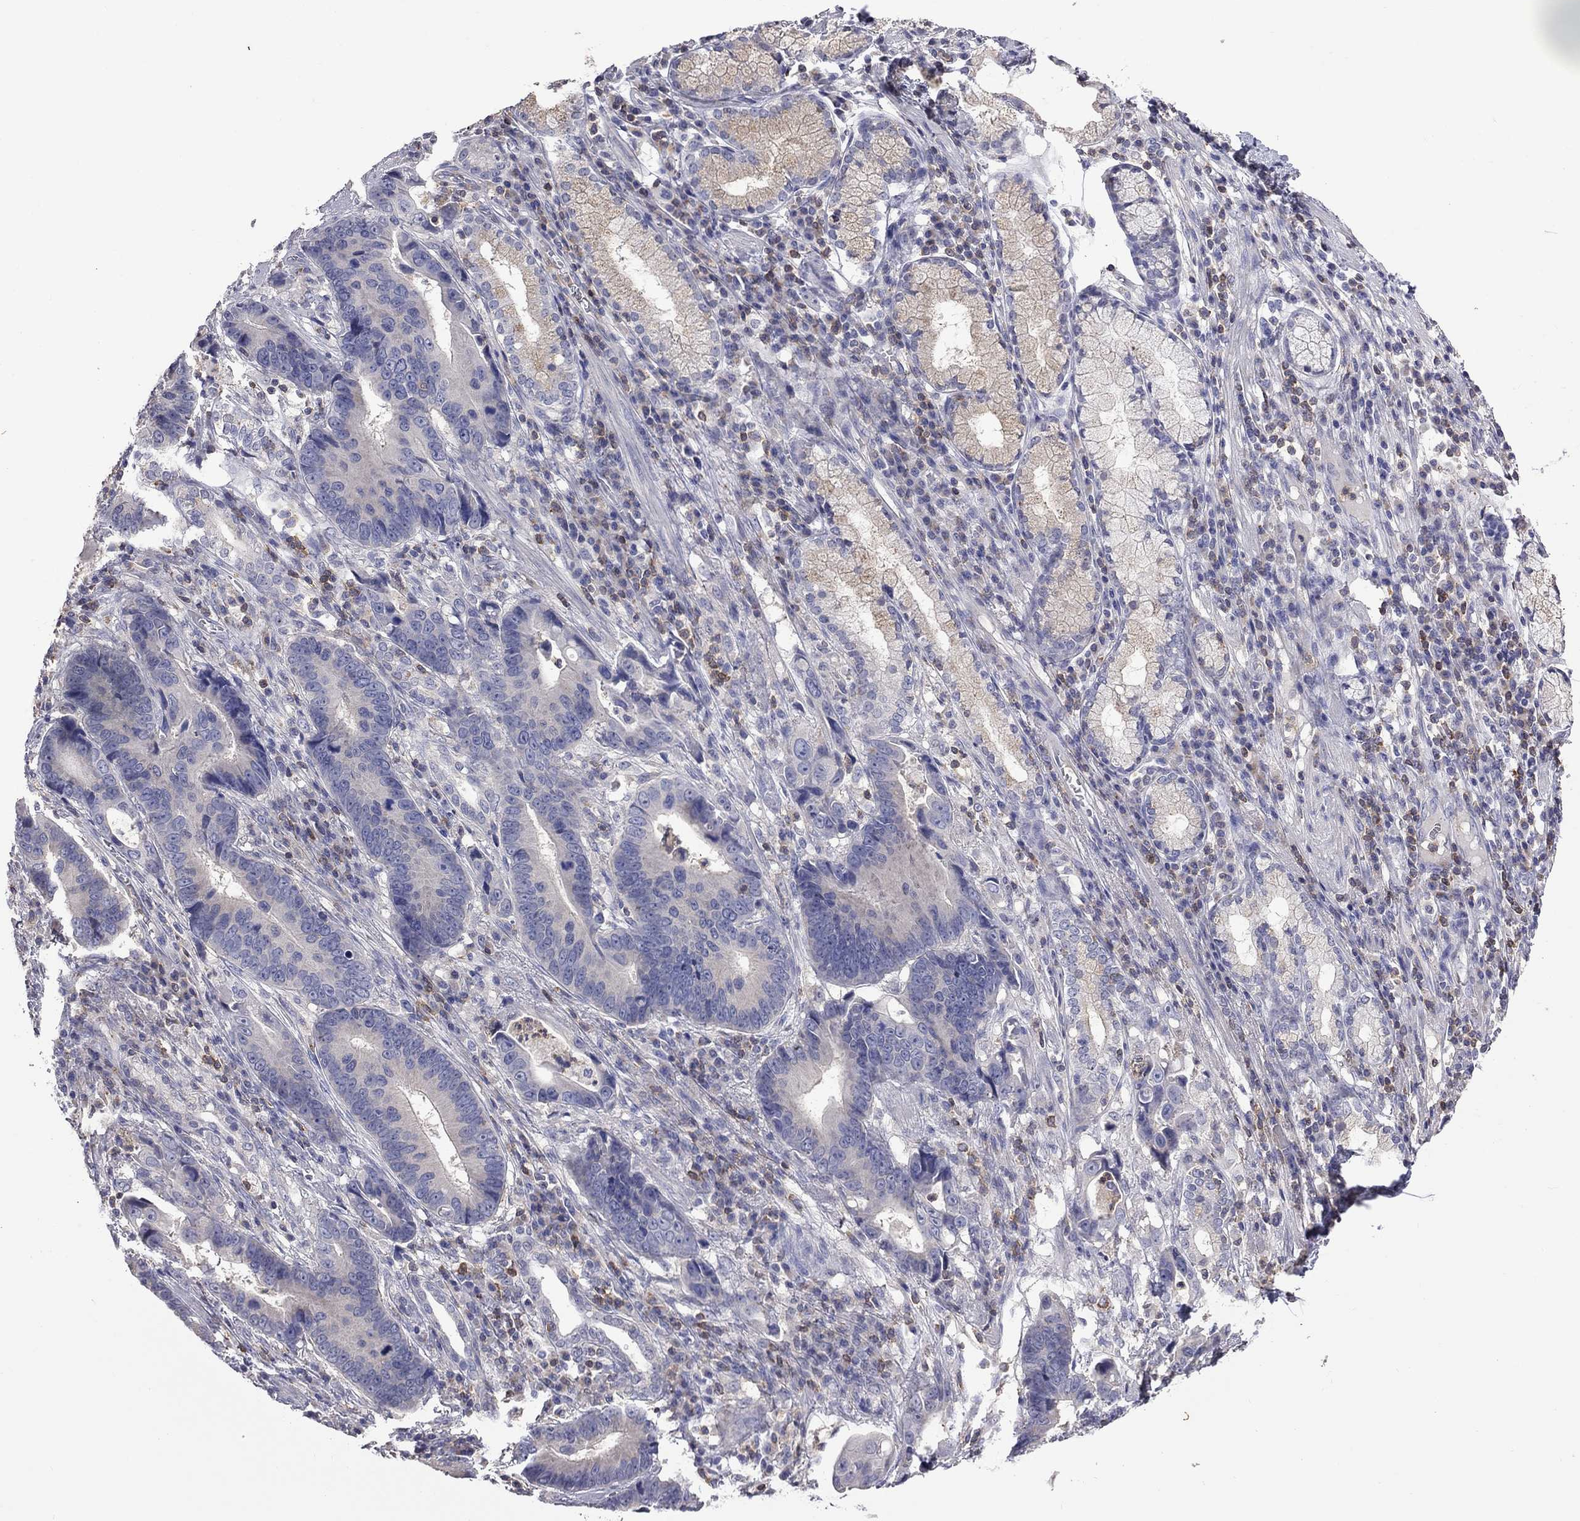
{"staining": {"intensity": "negative", "quantity": "none", "location": "none"}, "tissue": "stomach cancer", "cell_type": "Tumor cells", "image_type": "cancer", "snomed": [{"axis": "morphology", "description": "Adenocarcinoma, NOS"}, {"axis": "topography", "description": "Stomach"}], "caption": "High power microscopy image of an immunohistochemistry histopathology image of stomach cancer (adenocarcinoma), revealing no significant positivity in tumor cells.", "gene": "IPCEF1", "patient": {"sex": "male", "age": 84}}